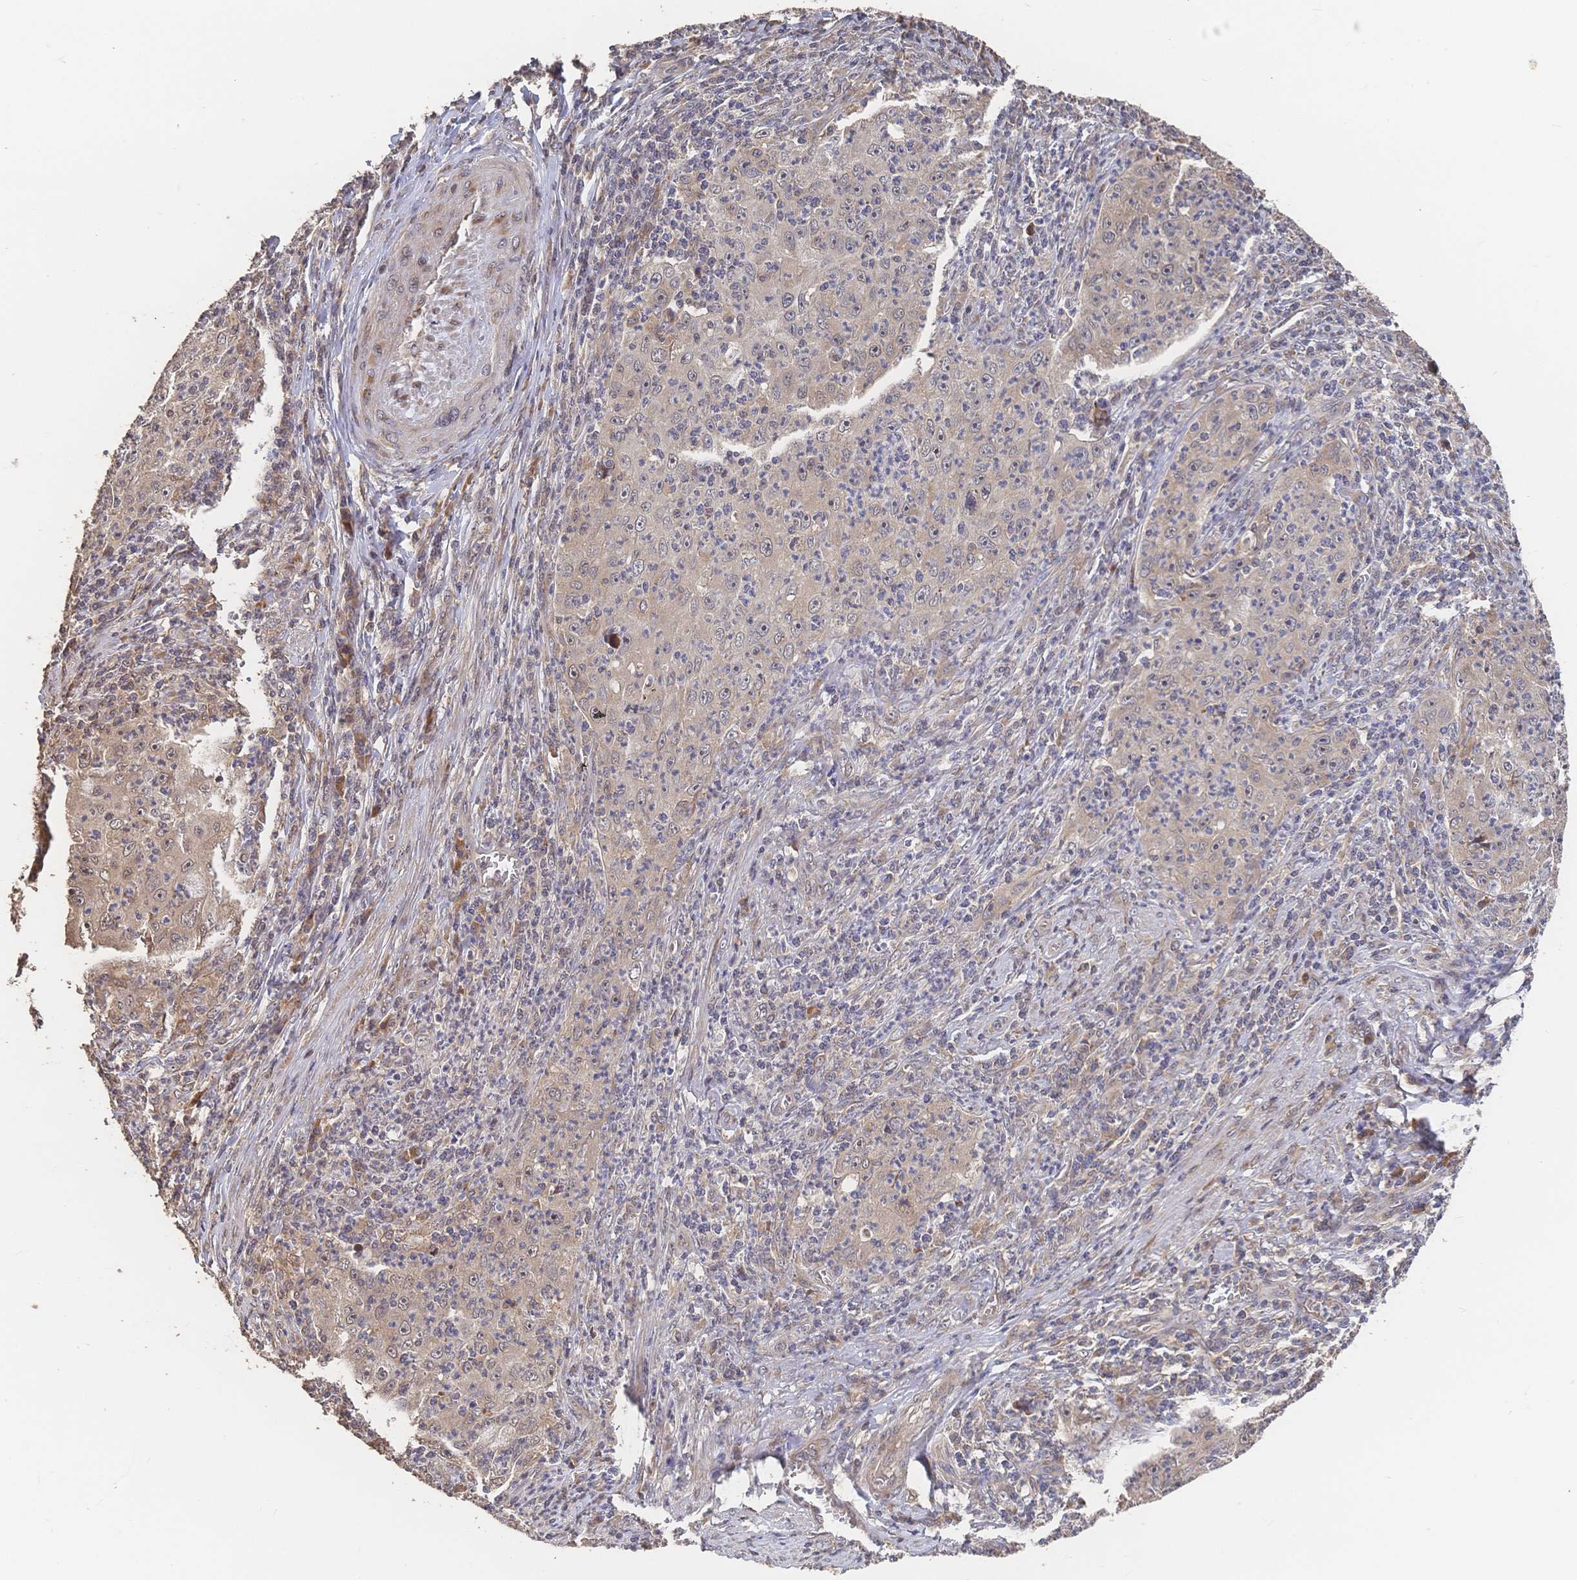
{"staining": {"intensity": "weak", "quantity": "25%-75%", "location": "cytoplasmic/membranous,nuclear"}, "tissue": "cervical cancer", "cell_type": "Tumor cells", "image_type": "cancer", "snomed": [{"axis": "morphology", "description": "Squamous cell carcinoma, NOS"}, {"axis": "topography", "description": "Cervix"}], "caption": "Brown immunohistochemical staining in human cervical cancer (squamous cell carcinoma) displays weak cytoplasmic/membranous and nuclear positivity in about 25%-75% of tumor cells. (Stains: DAB (3,3'-diaminobenzidine) in brown, nuclei in blue, Microscopy: brightfield microscopy at high magnification).", "gene": "DNAJA4", "patient": {"sex": "female", "age": 30}}